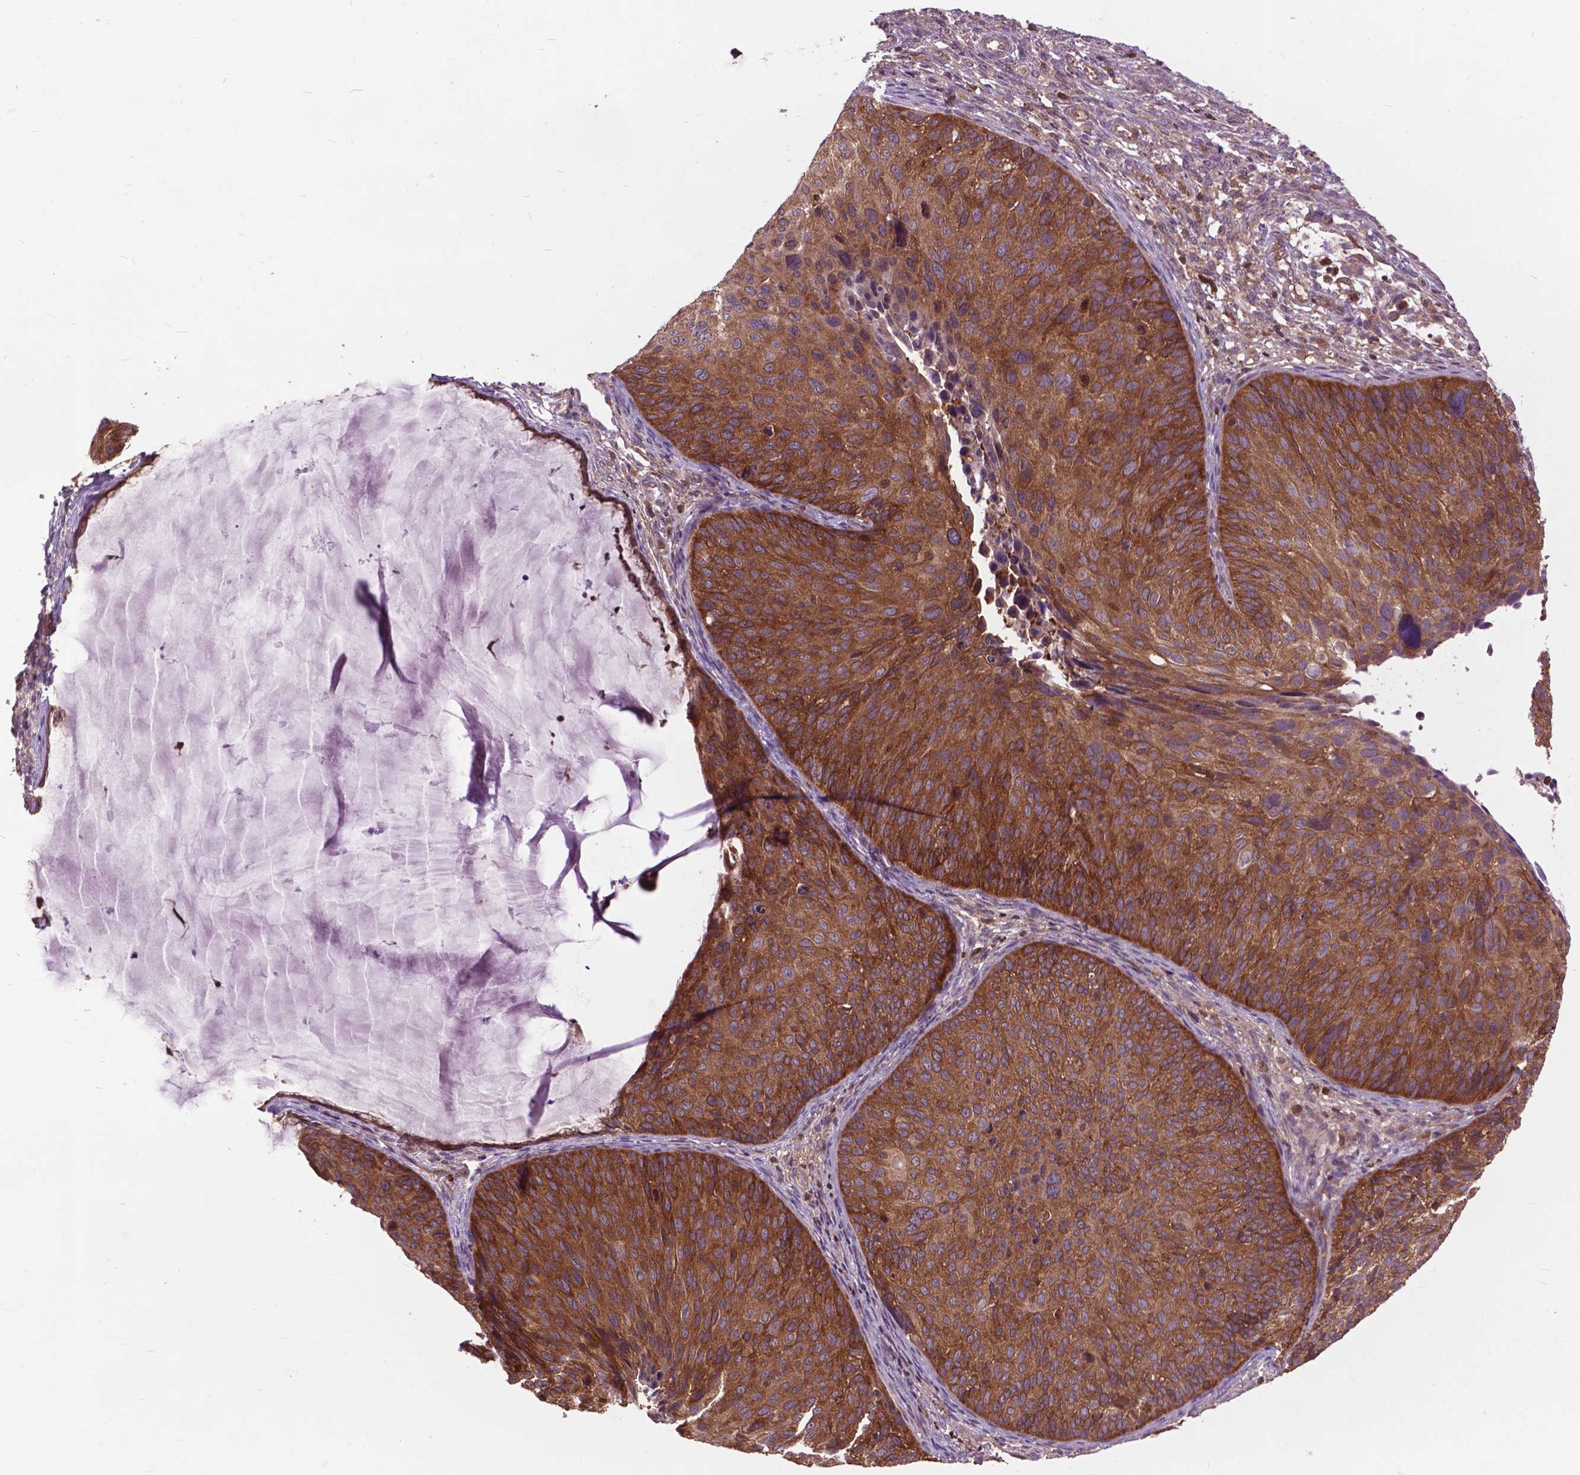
{"staining": {"intensity": "strong", "quantity": ">75%", "location": "cytoplasmic/membranous"}, "tissue": "cervical cancer", "cell_type": "Tumor cells", "image_type": "cancer", "snomed": [{"axis": "morphology", "description": "Squamous cell carcinoma, NOS"}, {"axis": "topography", "description": "Cervix"}], "caption": "Human cervical cancer (squamous cell carcinoma) stained for a protein (brown) displays strong cytoplasmic/membranous positive expression in approximately >75% of tumor cells.", "gene": "ARAF", "patient": {"sex": "female", "age": 36}}